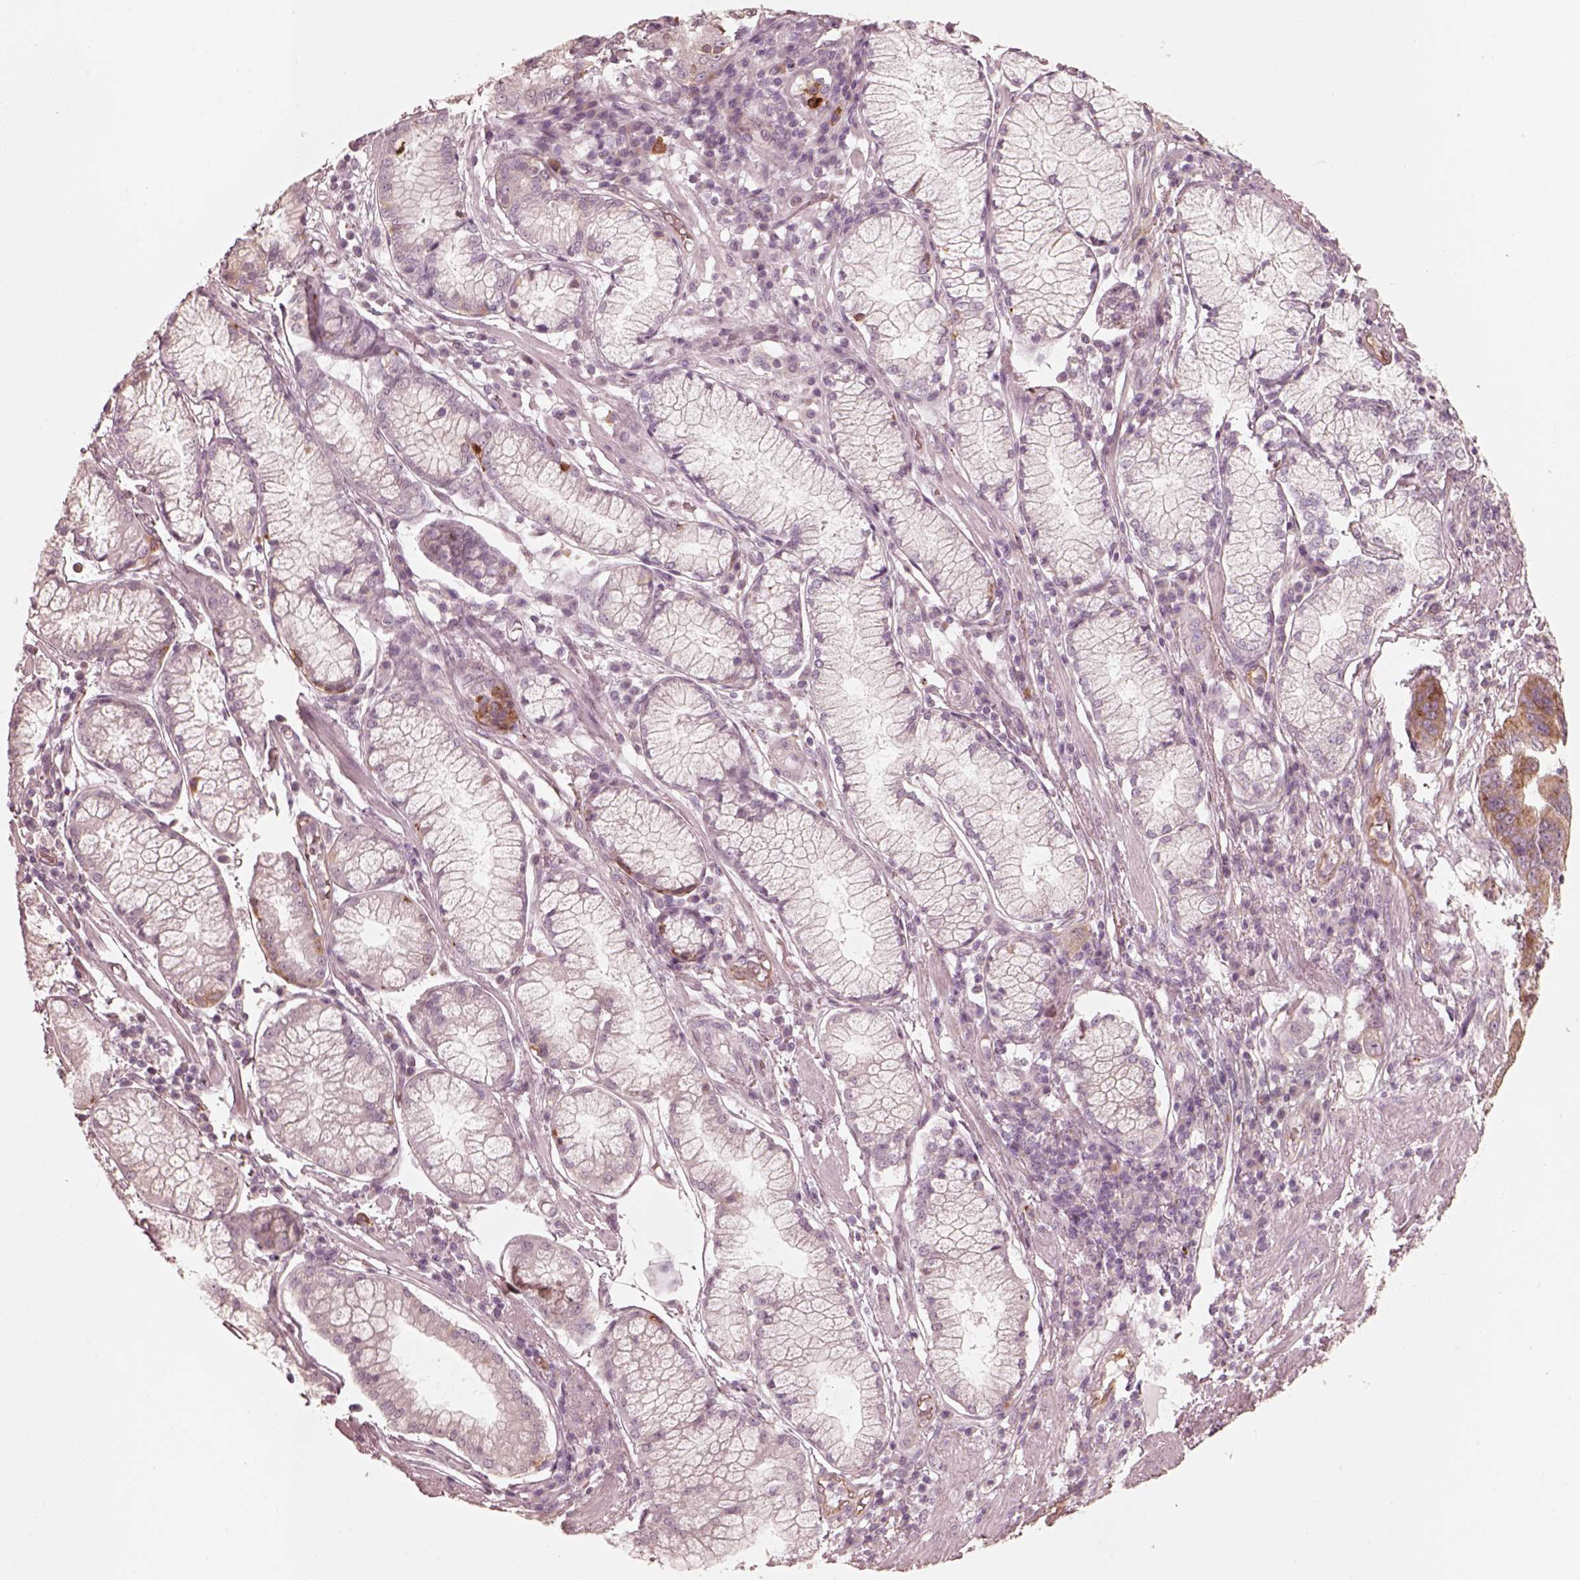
{"staining": {"intensity": "moderate", "quantity": "<25%", "location": "cytoplasmic/membranous"}, "tissue": "stomach cancer", "cell_type": "Tumor cells", "image_type": "cancer", "snomed": [{"axis": "morphology", "description": "Adenocarcinoma, NOS"}, {"axis": "topography", "description": "Stomach"}], "caption": "An immunohistochemistry histopathology image of tumor tissue is shown. Protein staining in brown shows moderate cytoplasmic/membranous positivity in adenocarcinoma (stomach) within tumor cells.", "gene": "RAB3C", "patient": {"sex": "male", "age": 84}}